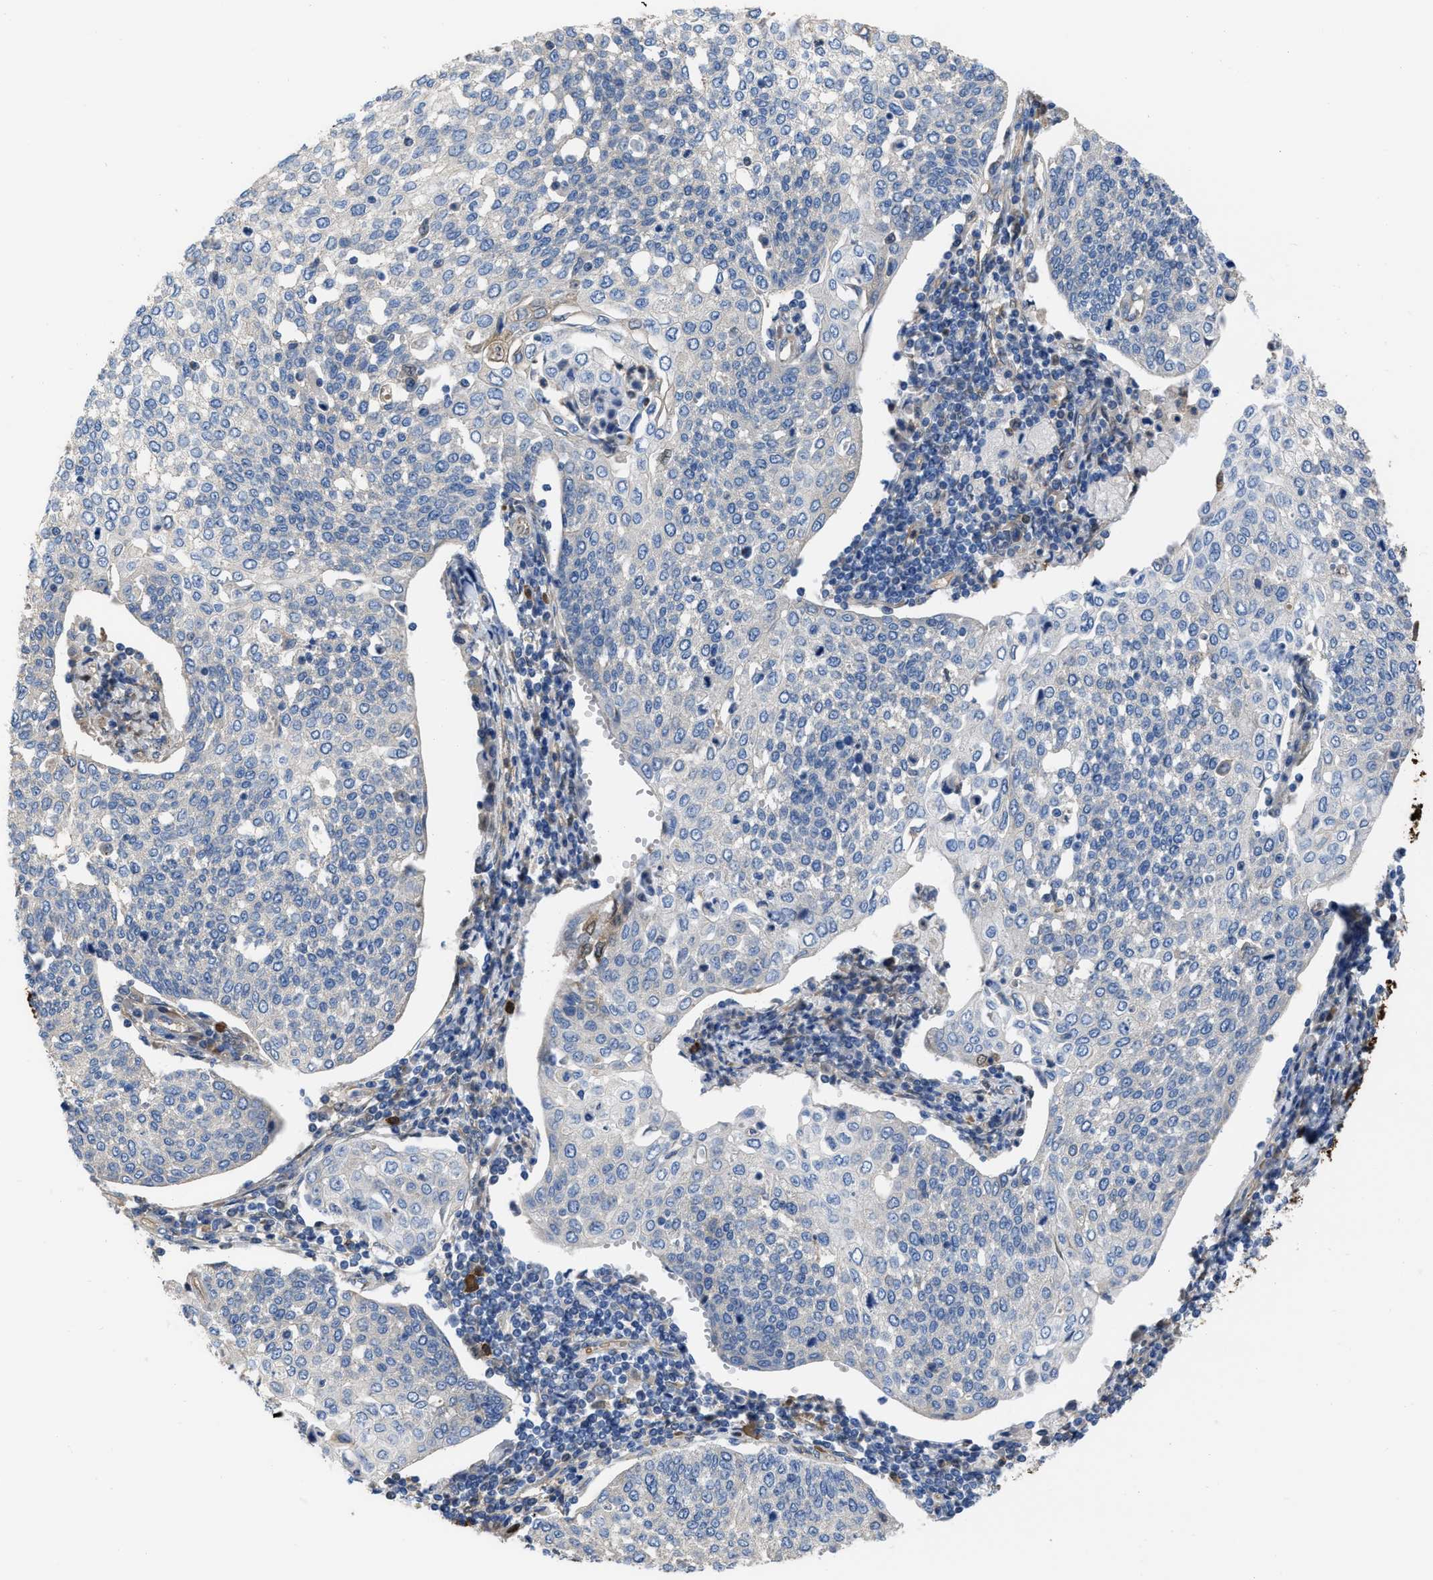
{"staining": {"intensity": "weak", "quantity": "<25%", "location": "cytoplasmic/membranous"}, "tissue": "cervical cancer", "cell_type": "Tumor cells", "image_type": "cancer", "snomed": [{"axis": "morphology", "description": "Squamous cell carcinoma, NOS"}, {"axis": "topography", "description": "Cervix"}], "caption": "This photomicrograph is of cervical squamous cell carcinoma stained with immunohistochemistry to label a protein in brown with the nuclei are counter-stained blue. There is no positivity in tumor cells.", "gene": "TRIOBP", "patient": {"sex": "female", "age": 34}}